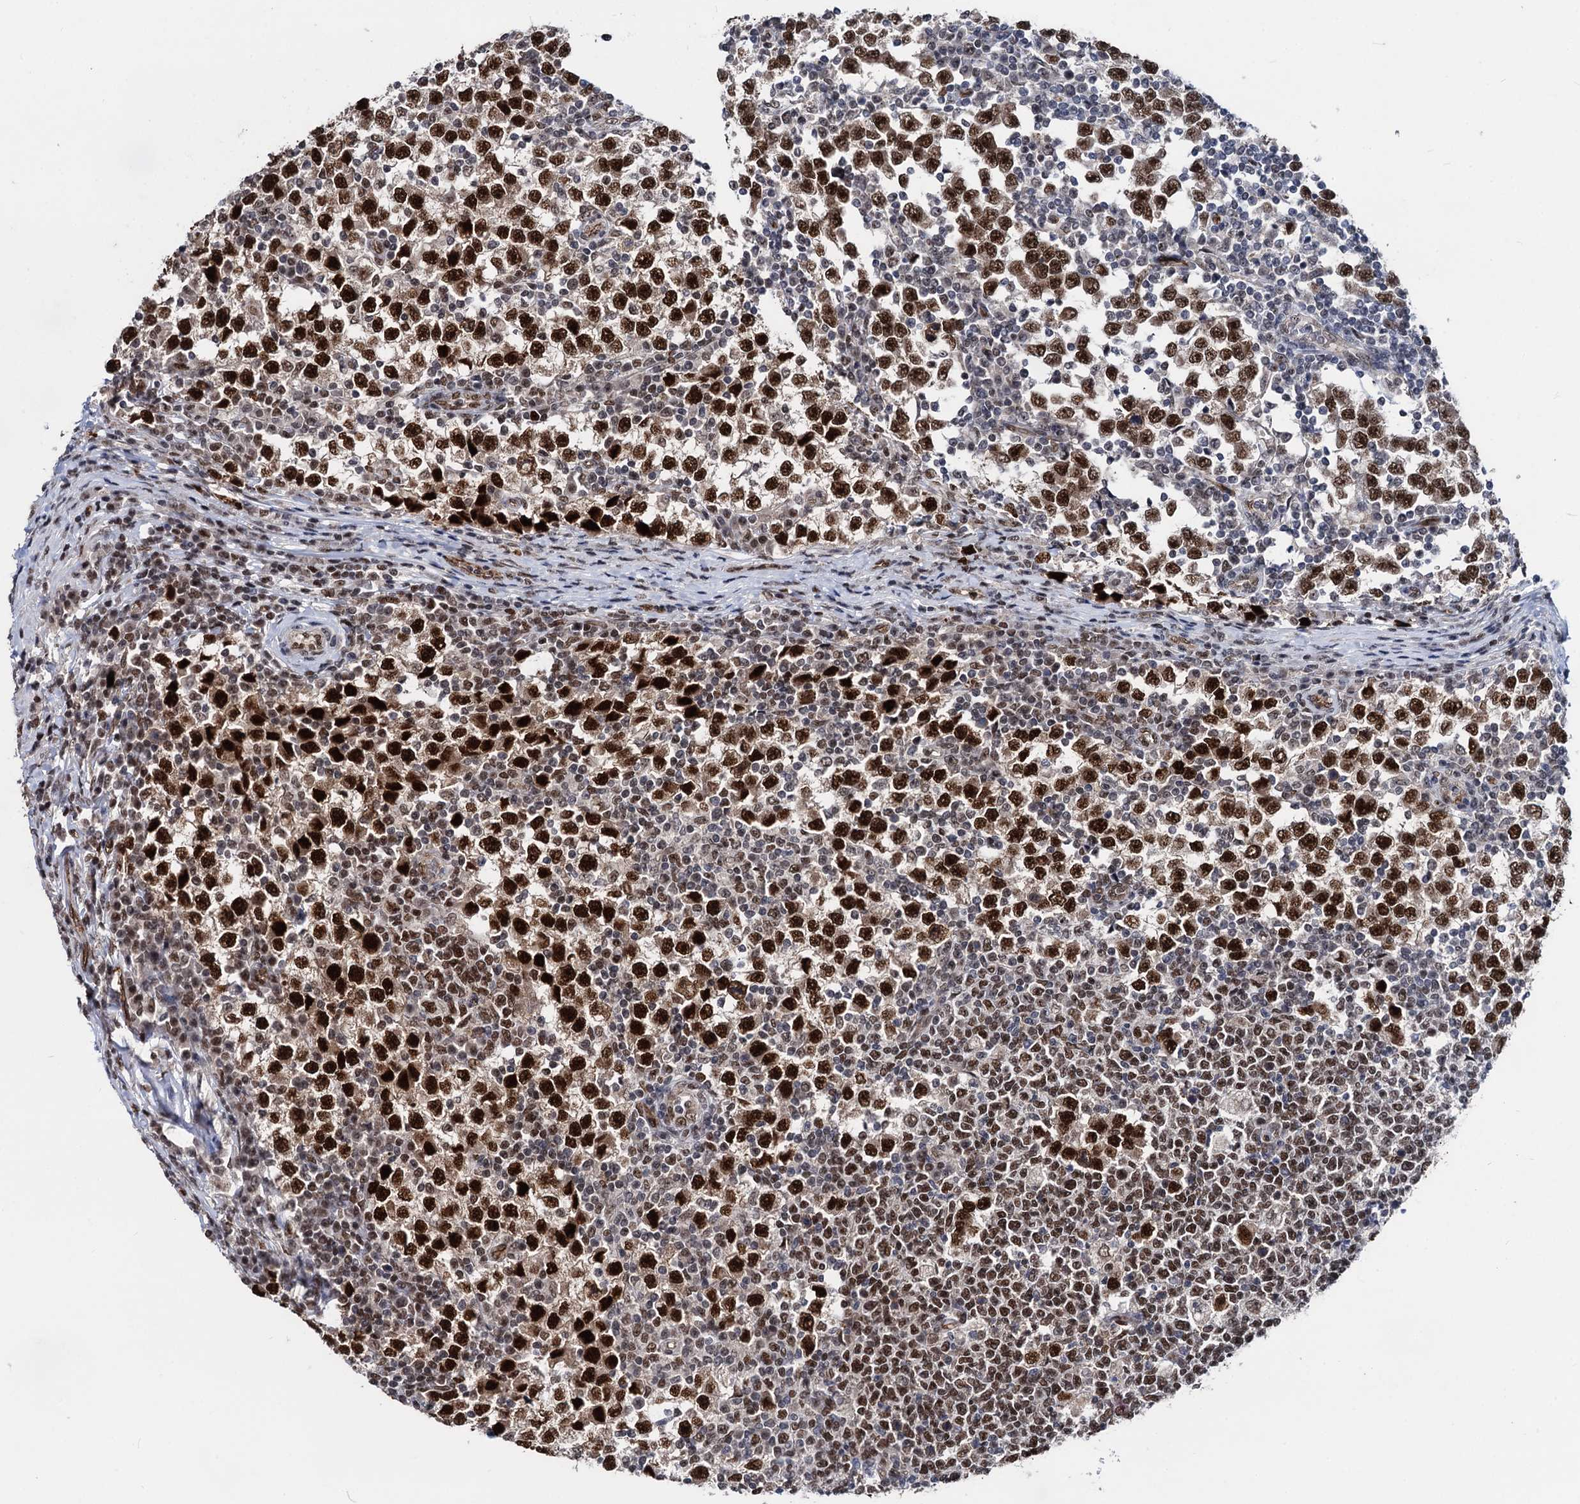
{"staining": {"intensity": "strong", "quantity": ">75%", "location": "nuclear"}, "tissue": "testis cancer", "cell_type": "Tumor cells", "image_type": "cancer", "snomed": [{"axis": "morphology", "description": "Seminoma, NOS"}, {"axis": "topography", "description": "Testis"}], "caption": "Immunohistochemistry photomicrograph of neoplastic tissue: testis cancer (seminoma) stained using immunohistochemistry displays high levels of strong protein expression localized specifically in the nuclear of tumor cells, appearing as a nuclear brown color.", "gene": "GALNT11", "patient": {"sex": "male", "age": 65}}